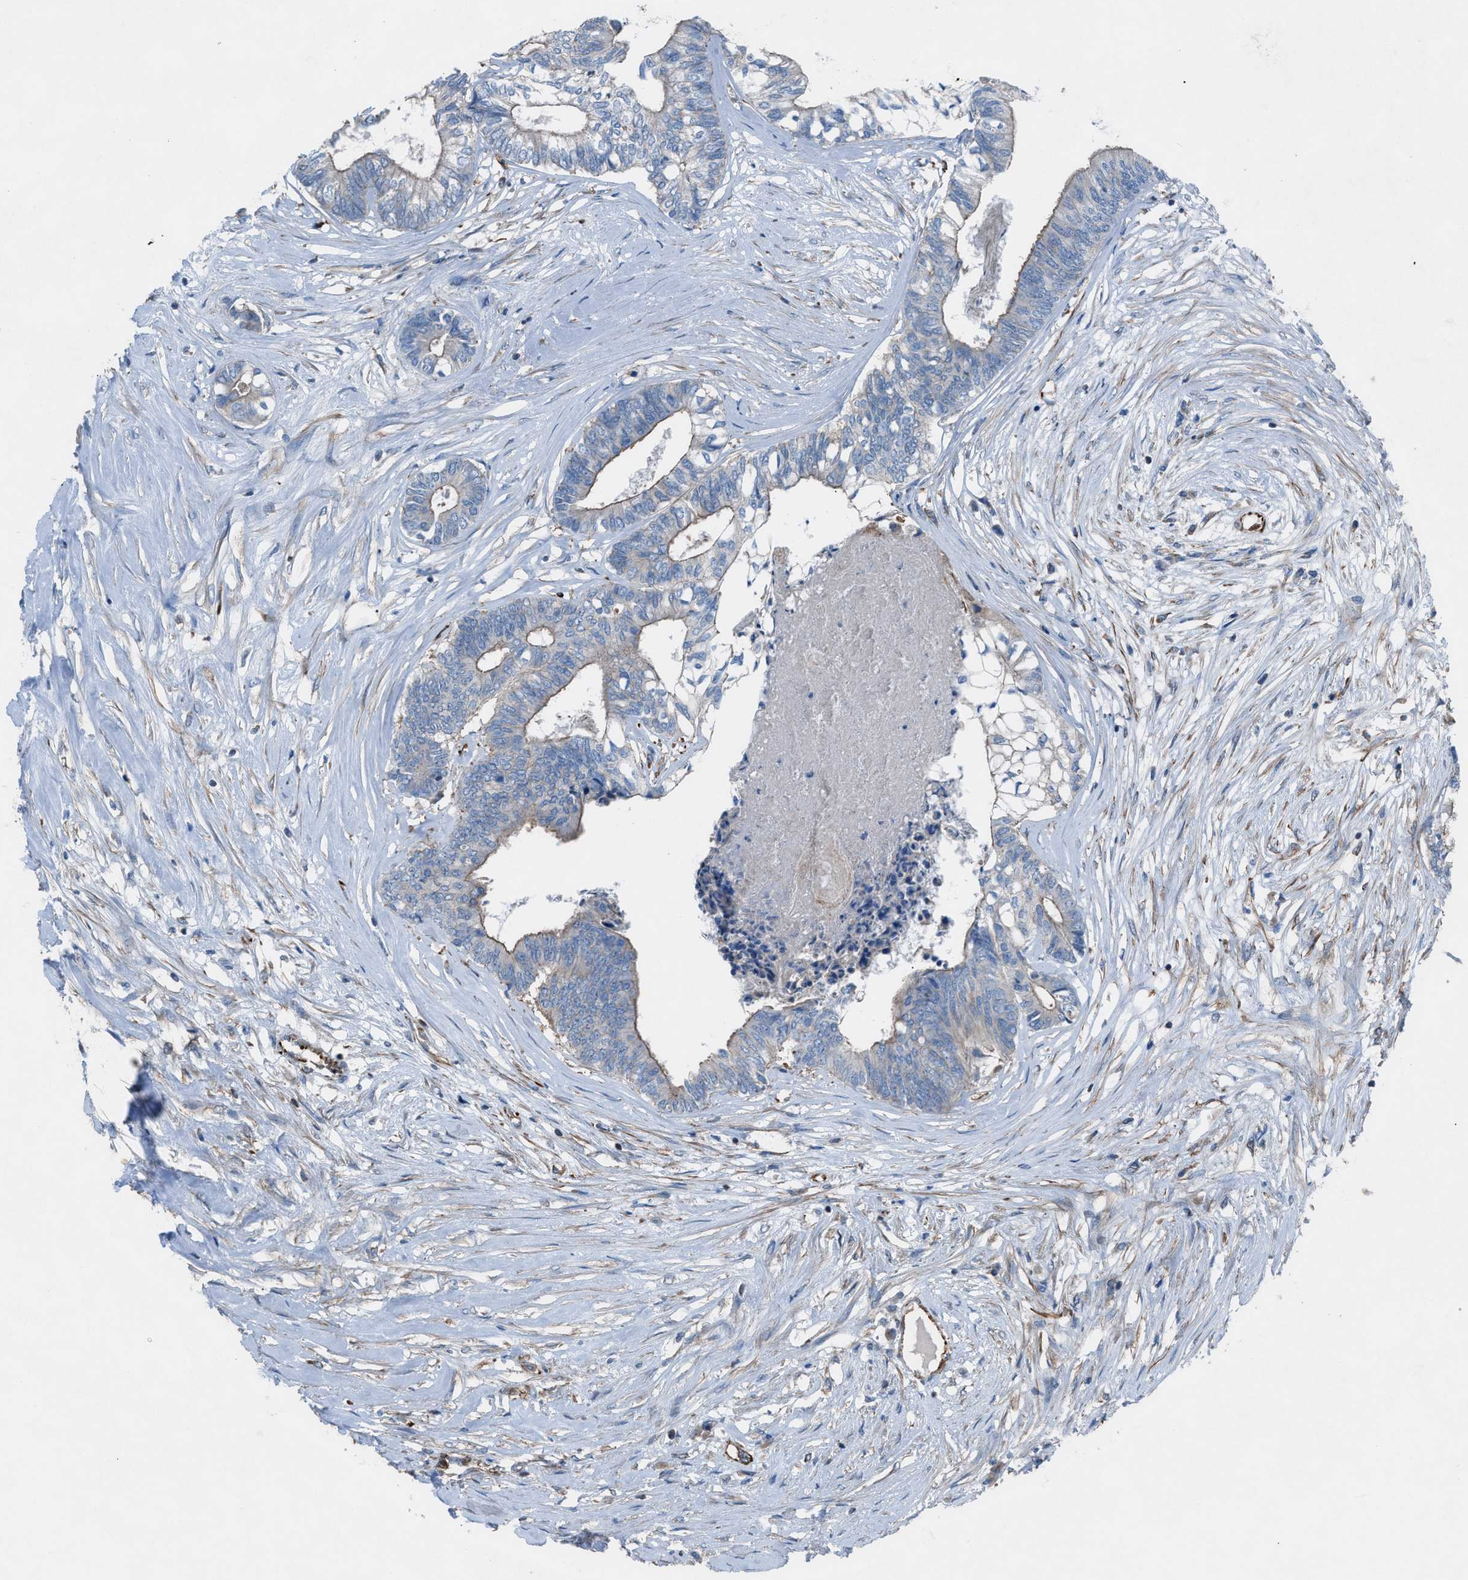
{"staining": {"intensity": "weak", "quantity": ">75%", "location": "cytoplasmic/membranous"}, "tissue": "colorectal cancer", "cell_type": "Tumor cells", "image_type": "cancer", "snomed": [{"axis": "morphology", "description": "Adenocarcinoma, NOS"}, {"axis": "topography", "description": "Rectum"}], "caption": "A brown stain shows weak cytoplasmic/membranous staining of a protein in human colorectal cancer (adenocarcinoma) tumor cells.", "gene": "CABP7", "patient": {"sex": "male", "age": 63}}